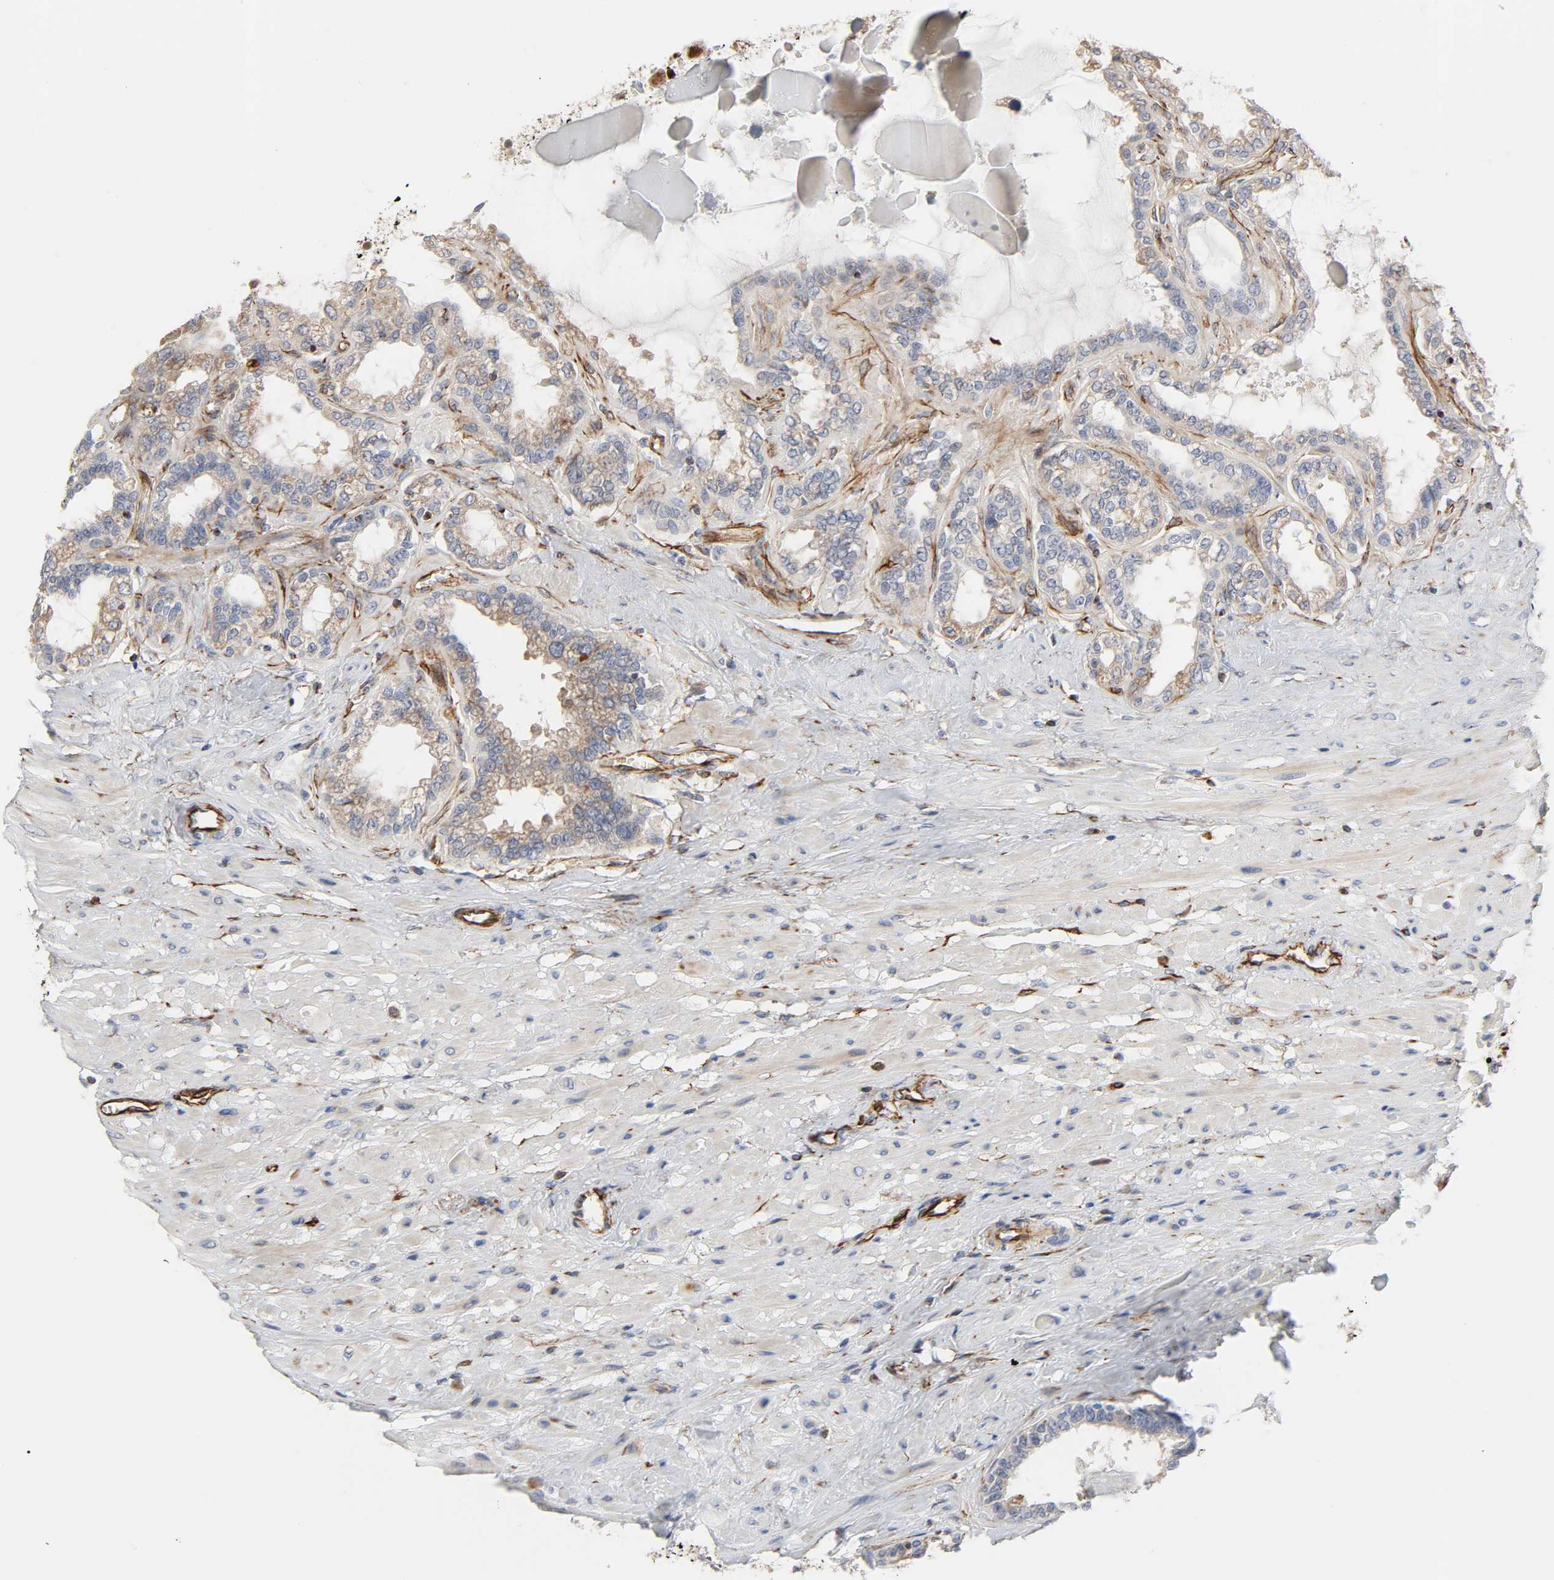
{"staining": {"intensity": "moderate", "quantity": ">75%", "location": "cytoplasmic/membranous"}, "tissue": "seminal vesicle", "cell_type": "Glandular cells", "image_type": "normal", "snomed": [{"axis": "morphology", "description": "Normal tissue, NOS"}, {"axis": "morphology", "description": "Inflammation, NOS"}, {"axis": "topography", "description": "Urinary bladder"}, {"axis": "topography", "description": "Prostate"}, {"axis": "topography", "description": "Seminal veicle"}], "caption": "Immunohistochemical staining of normal seminal vesicle shows medium levels of moderate cytoplasmic/membranous expression in about >75% of glandular cells.", "gene": "FAM118A", "patient": {"sex": "male", "age": 82}}